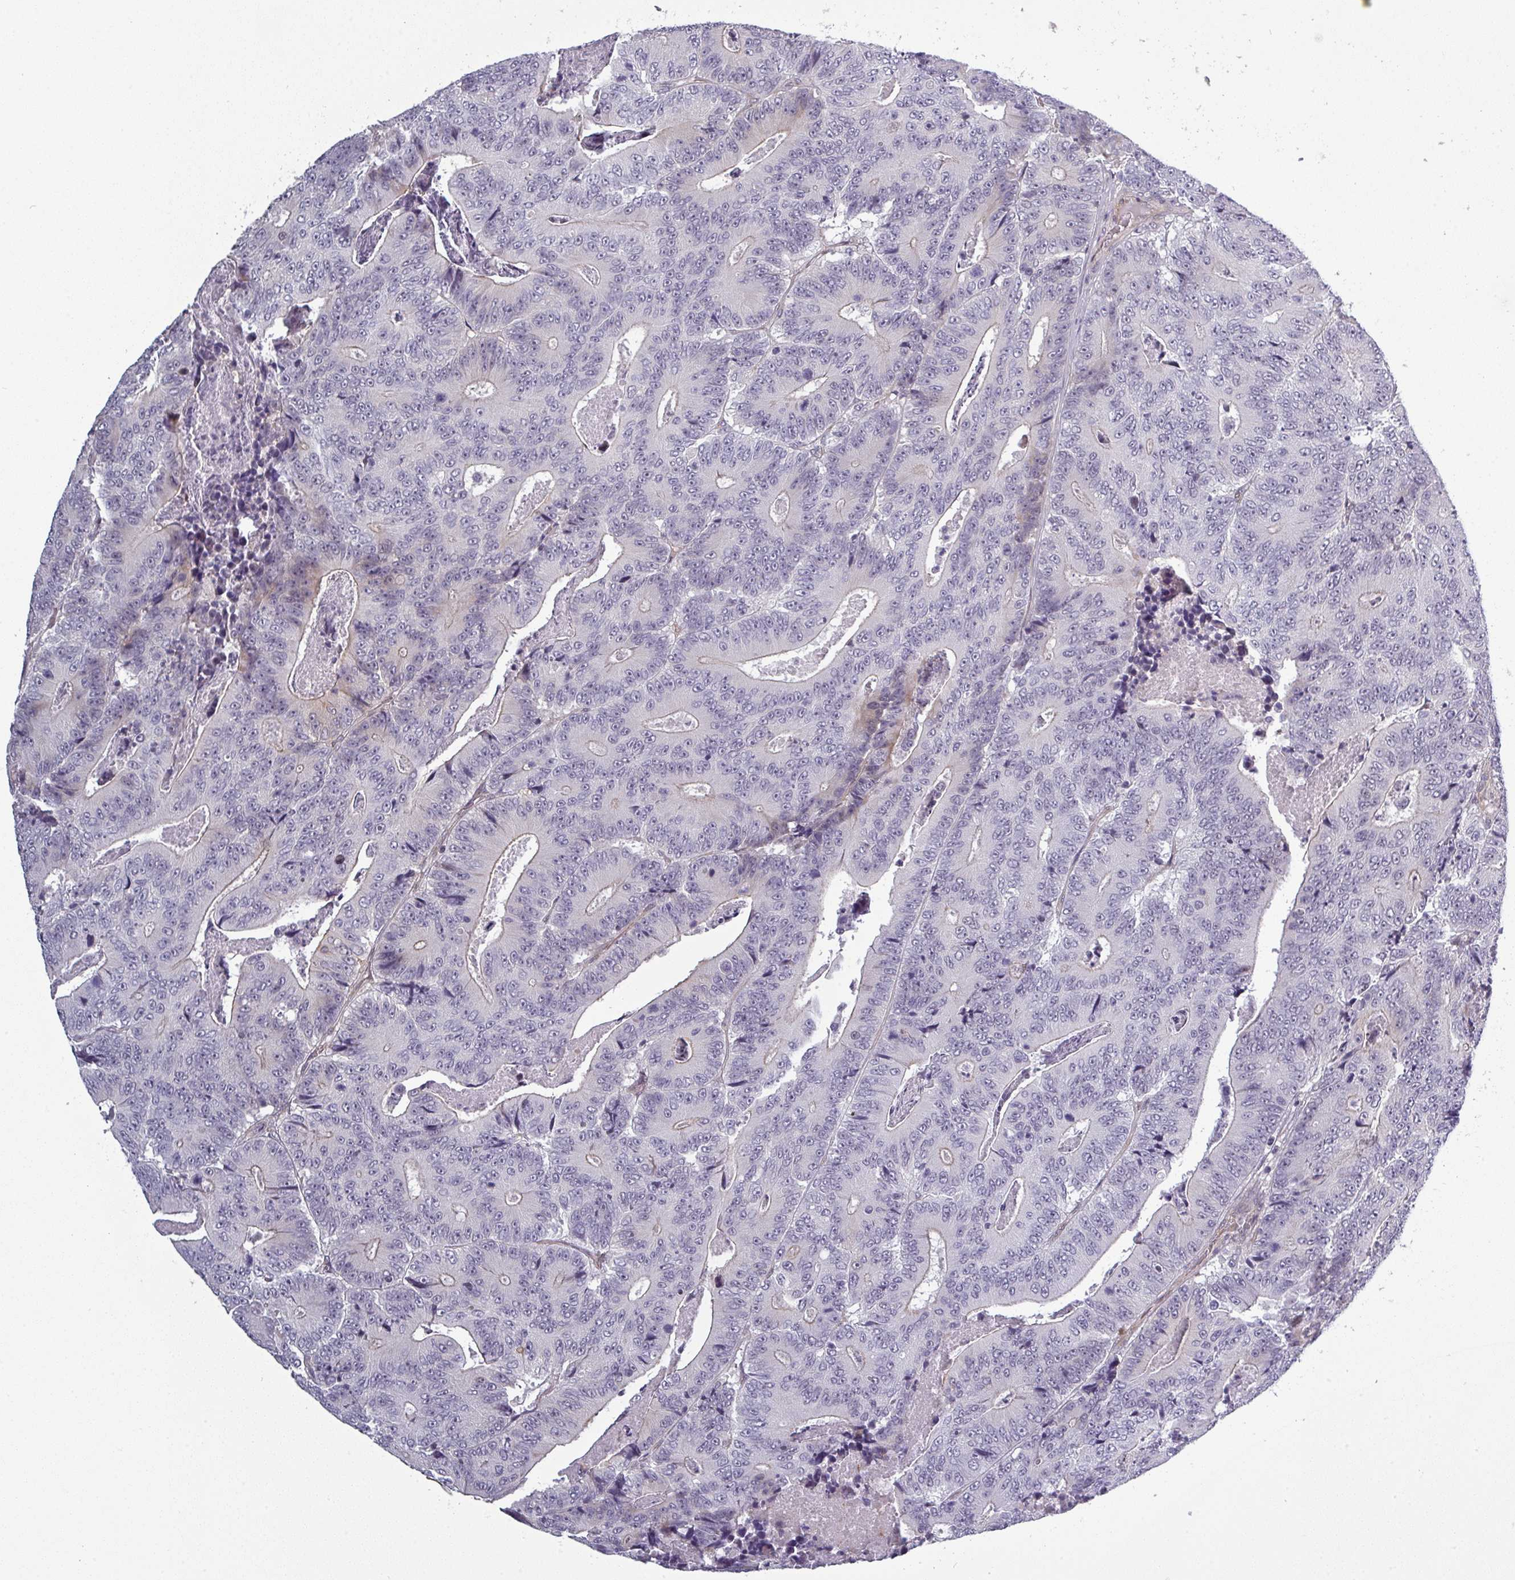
{"staining": {"intensity": "negative", "quantity": "none", "location": "none"}, "tissue": "colorectal cancer", "cell_type": "Tumor cells", "image_type": "cancer", "snomed": [{"axis": "morphology", "description": "Adenocarcinoma, NOS"}, {"axis": "topography", "description": "Colon"}], "caption": "A photomicrograph of colorectal cancer (adenocarcinoma) stained for a protein reveals no brown staining in tumor cells.", "gene": "PRAMEF12", "patient": {"sex": "male", "age": 83}}